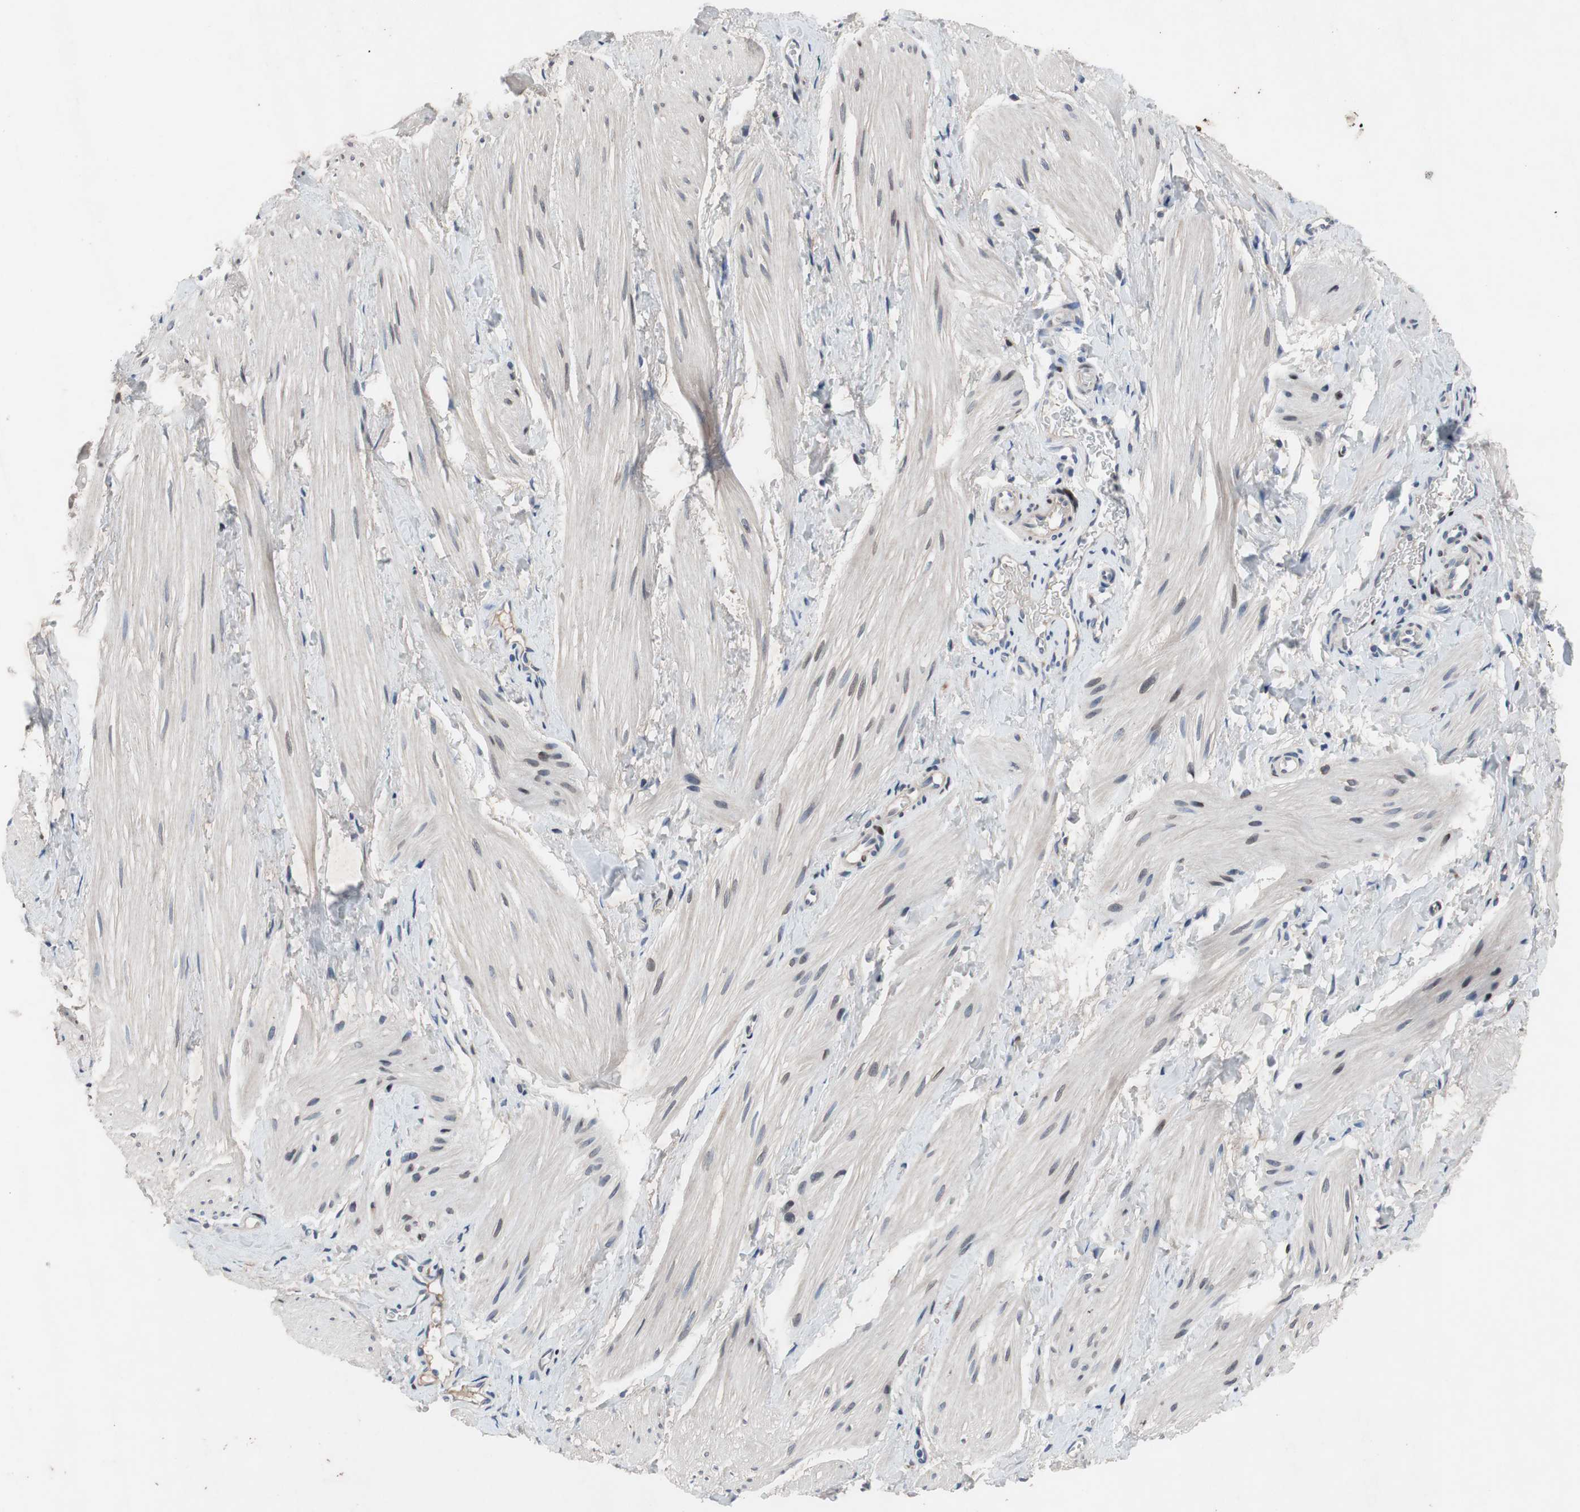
{"staining": {"intensity": "weak", "quantity": "<25%", "location": "nuclear"}, "tissue": "smooth muscle", "cell_type": "Smooth muscle cells", "image_type": "normal", "snomed": [{"axis": "morphology", "description": "Normal tissue, NOS"}, {"axis": "topography", "description": "Smooth muscle"}], "caption": "DAB immunohistochemical staining of unremarkable human smooth muscle reveals no significant expression in smooth muscle cells.", "gene": "MUTYH", "patient": {"sex": "male", "age": 16}}